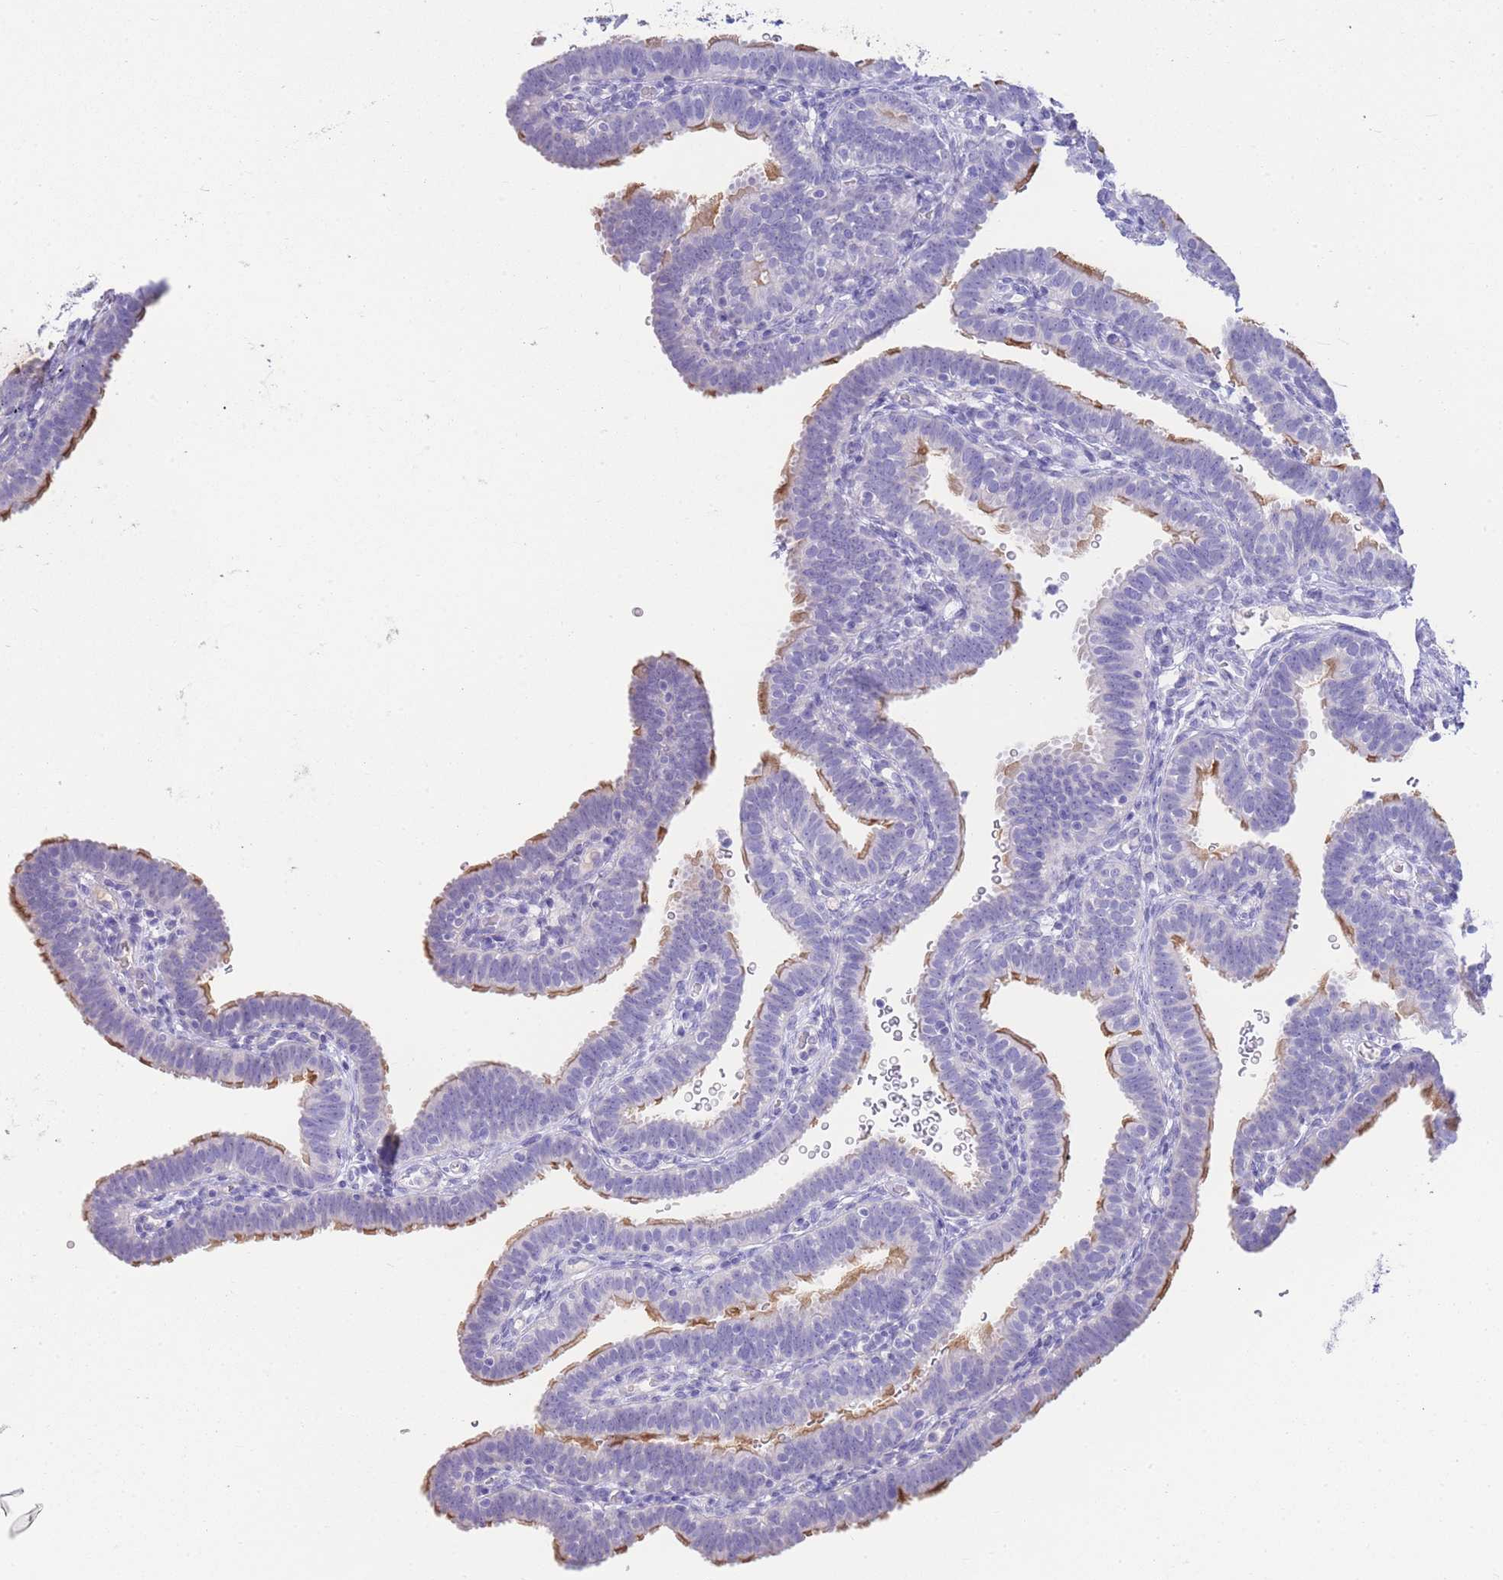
{"staining": {"intensity": "moderate", "quantity": "25%-75%", "location": "cytoplasmic/membranous"}, "tissue": "fallopian tube", "cell_type": "Glandular cells", "image_type": "normal", "snomed": [{"axis": "morphology", "description": "Normal tissue, NOS"}, {"axis": "topography", "description": "Fallopian tube"}], "caption": "Glandular cells demonstrate medium levels of moderate cytoplasmic/membranous staining in approximately 25%-75% of cells in unremarkable fallopian tube. (Stains: DAB in brown, nuclei in blue, Microscopy: brightfield microscopy at high magnification).", "gene": "LRRC37A2", "patient": {"sex": "female", "age": 41}}